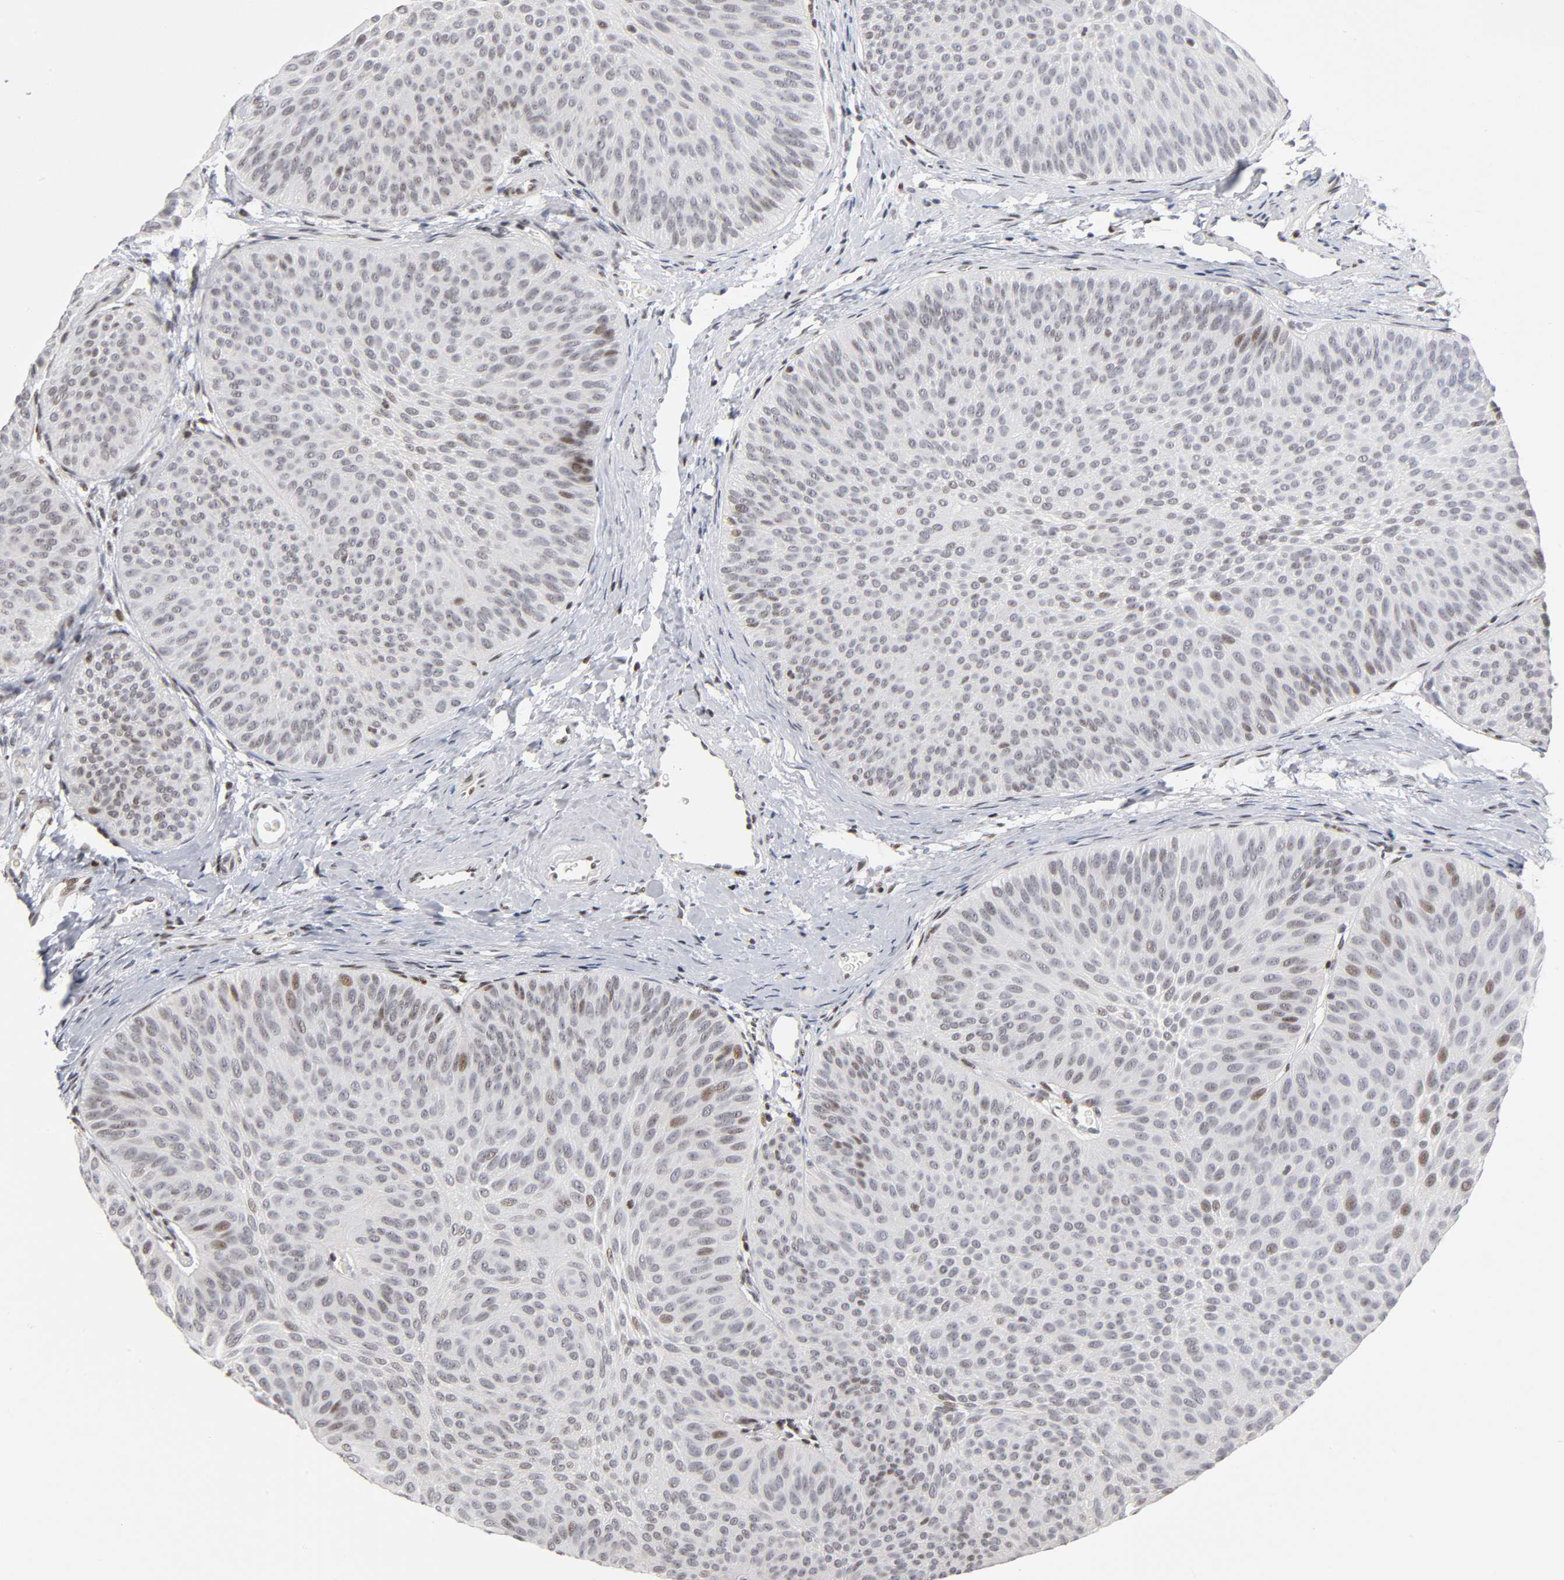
{"staining": {"intensity": "weak", "quantity": "<25%", "location": "nuclear"}, "tissue": "urothelial cancer", "cell_type": "Tumor cells", "image_type": "cancer", "snomed": [{"axis": "morphology", "description": "Urothelial carcinoma, Low grade"}, {"axis": "topography", "description": "Urinary bladder"}], "caption": "Immunohistochemical staining of human urothelial cancer demonstrates no significant staining in tumor cells.", "gene": "SP3", "patient": {"sex": "female", "age": 60}}